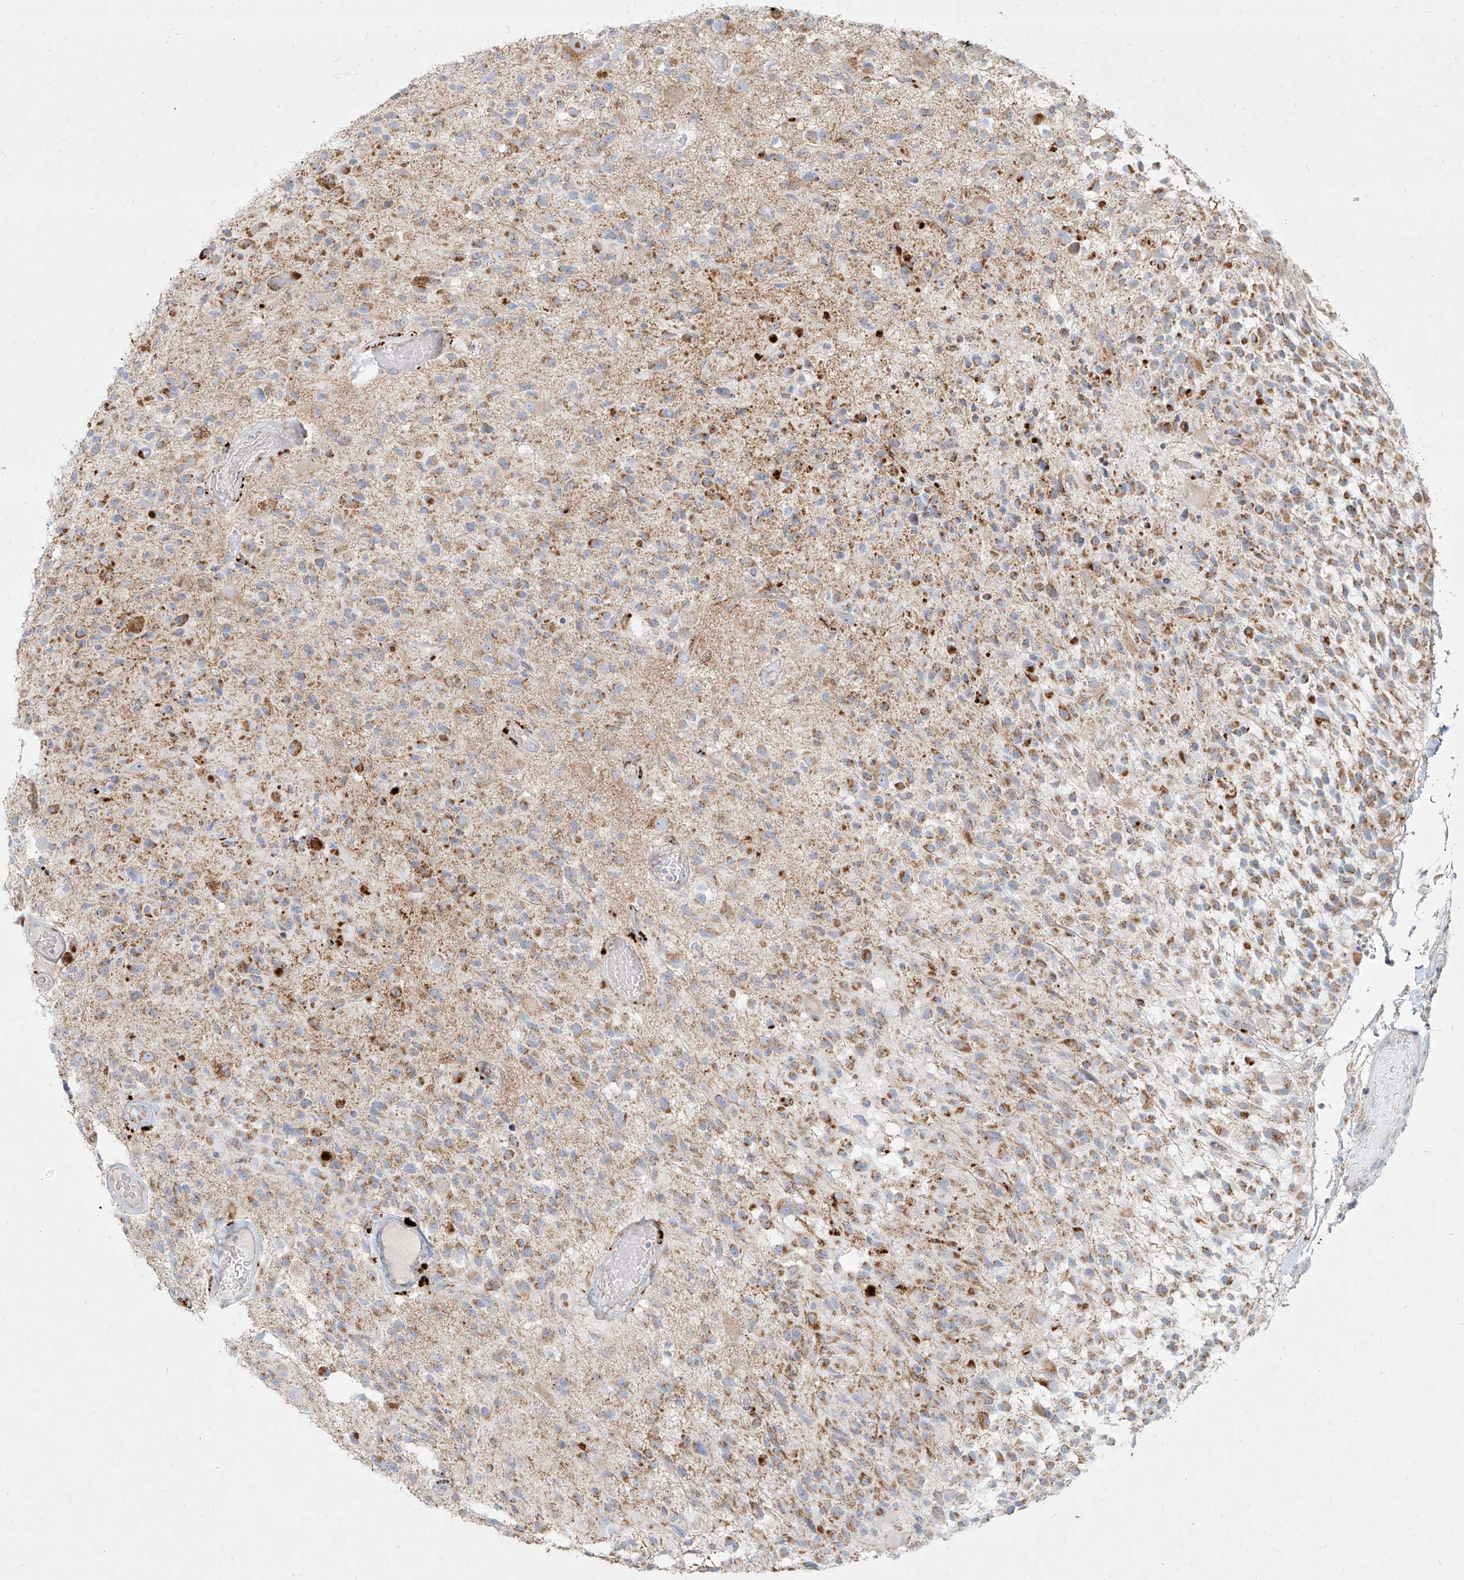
{"staining": {"intensity": "moderate", "quantity": "25%-75%", "location": "cytoplasmic/membranous"}, "tissue": "glioma", "cell_type": "Tumor cells", "image_type": "cancer", "snomed": [{"axis": "morphology", "description": "Glioma, malignant, High grade"}, {"axis": "morphology", "description": "Glioblastoma, NOS"}, {"axis": "topography", "description": "Brain"}], "caption": "Tumor cells exhibit medium levels of moderate cytoplasmic/membranous expression in approximately 25%-75% of cells in glioma.", "gene": "MTX2", "patient": {"sex": "male", "age": 60}}